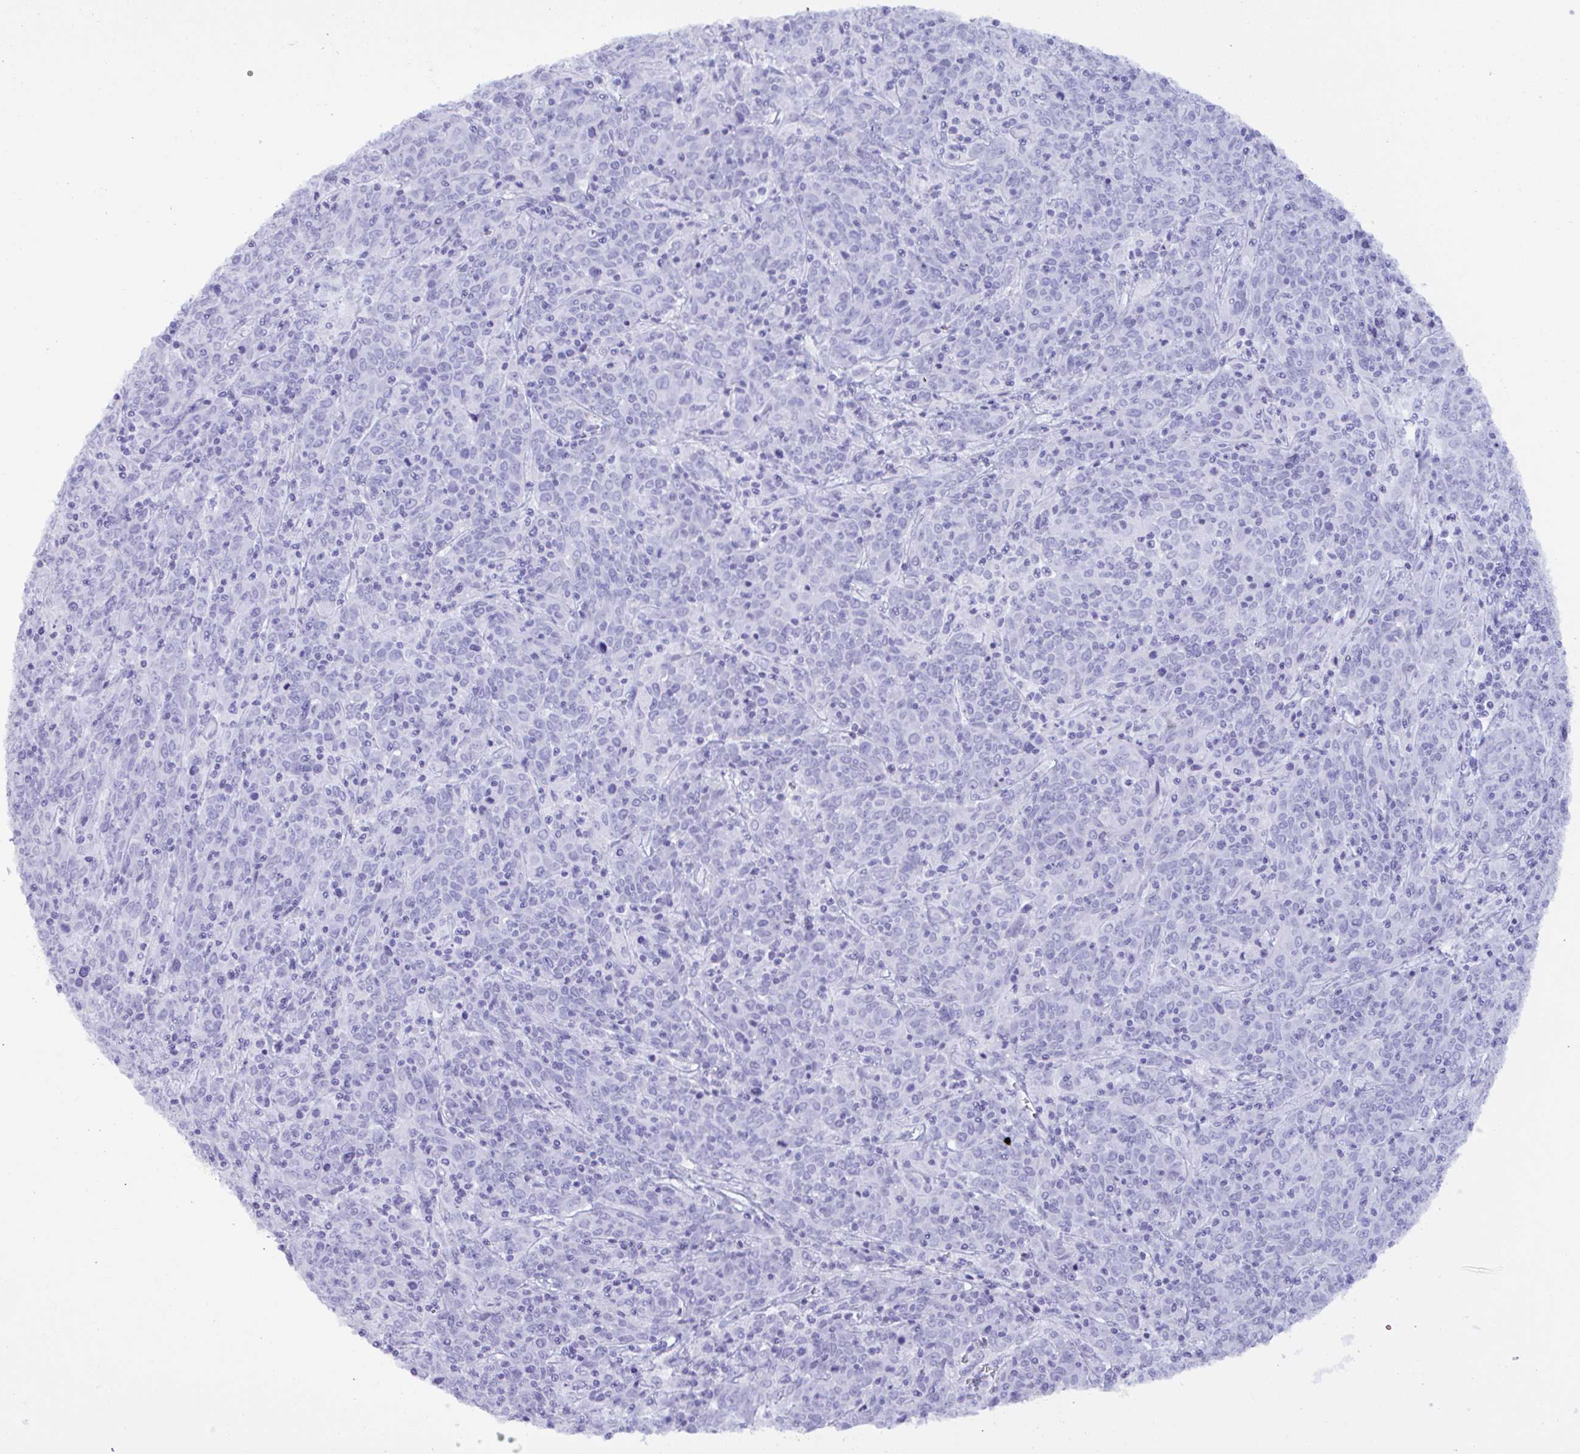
{"staining": {"intensity": "negative", "quantity": "none", "location": "none"}, "tissue": "cervical cancer", "cell_type": "Tumor cells", "image_type": "cancer", "snomed": [{"axis": "morphology", "description": "Squamous cell carcinoma, NOS"}, {"axis": "topography", "description": "Cervix"}], "caption": "The immunohistochemistry (IHC) photomicrograph has no significant positivity in tumor cells of squamous cell carcinoma (cervical) tissue. Nuclei are stained in blue.", "gene": "MRGPRG", "patient": {"sex": "female", "age": 67}}